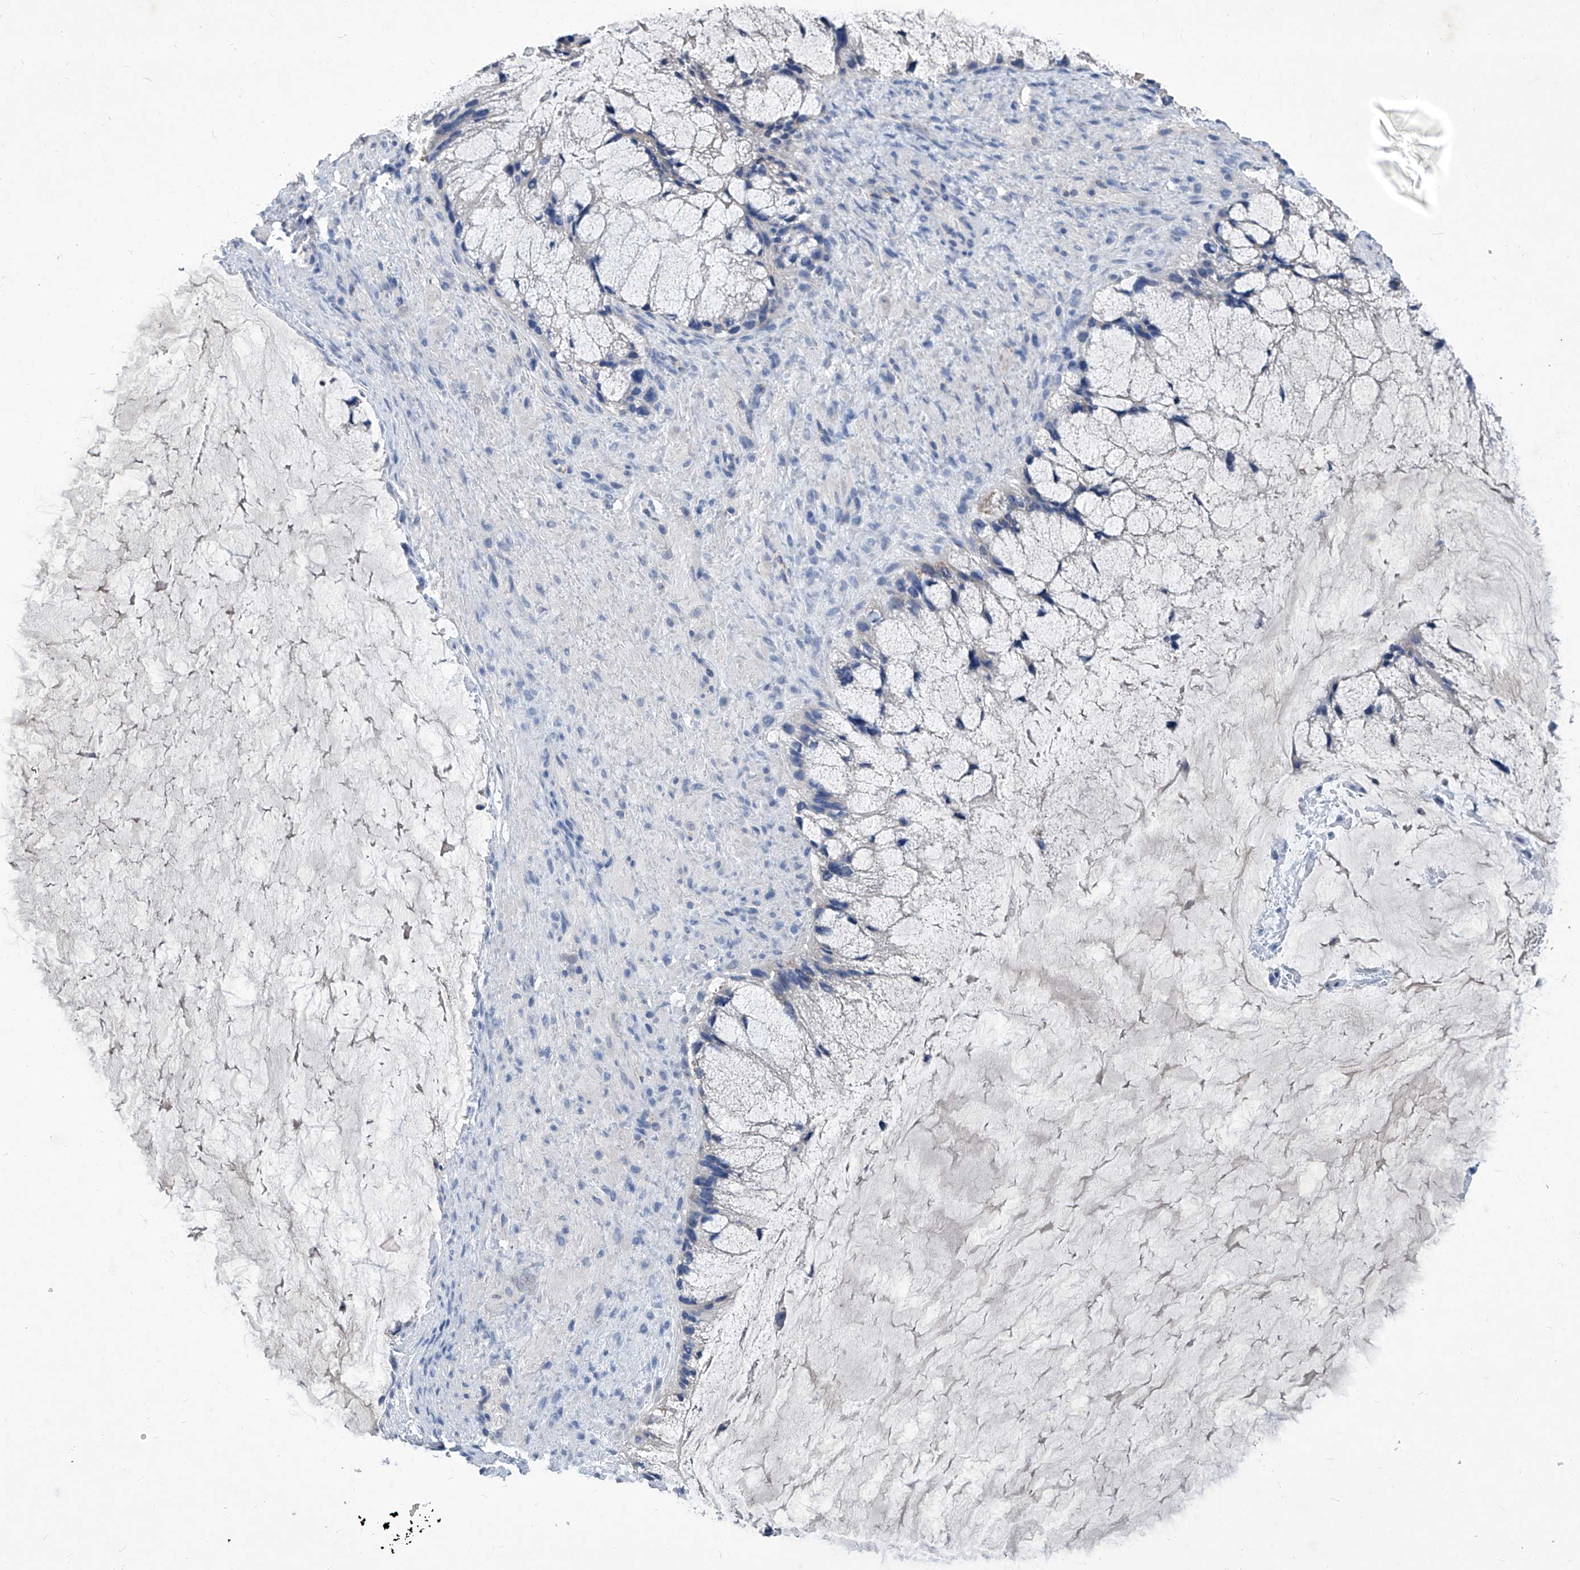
{"staining": {"intensity": "negative", "quantity": "none", "location": "none"}, "tissue": "ovarian cancer", "cell_type": "Tumor cells", "image_type": "cancer", "snomed": [{"axis": "morphology", "description": "Cystadenocarcinoma, mucinous, NOS"}, {"axis": "topography", "description": "Ovary"}], "caption": "Human mucinous cystadenocarcinoma (ovarian) stained for a protein using immunohistochemistry displays no positivity in tumor cells.", "gene": "MTARC1", "patient": {"sex": "female", "age": 37}}